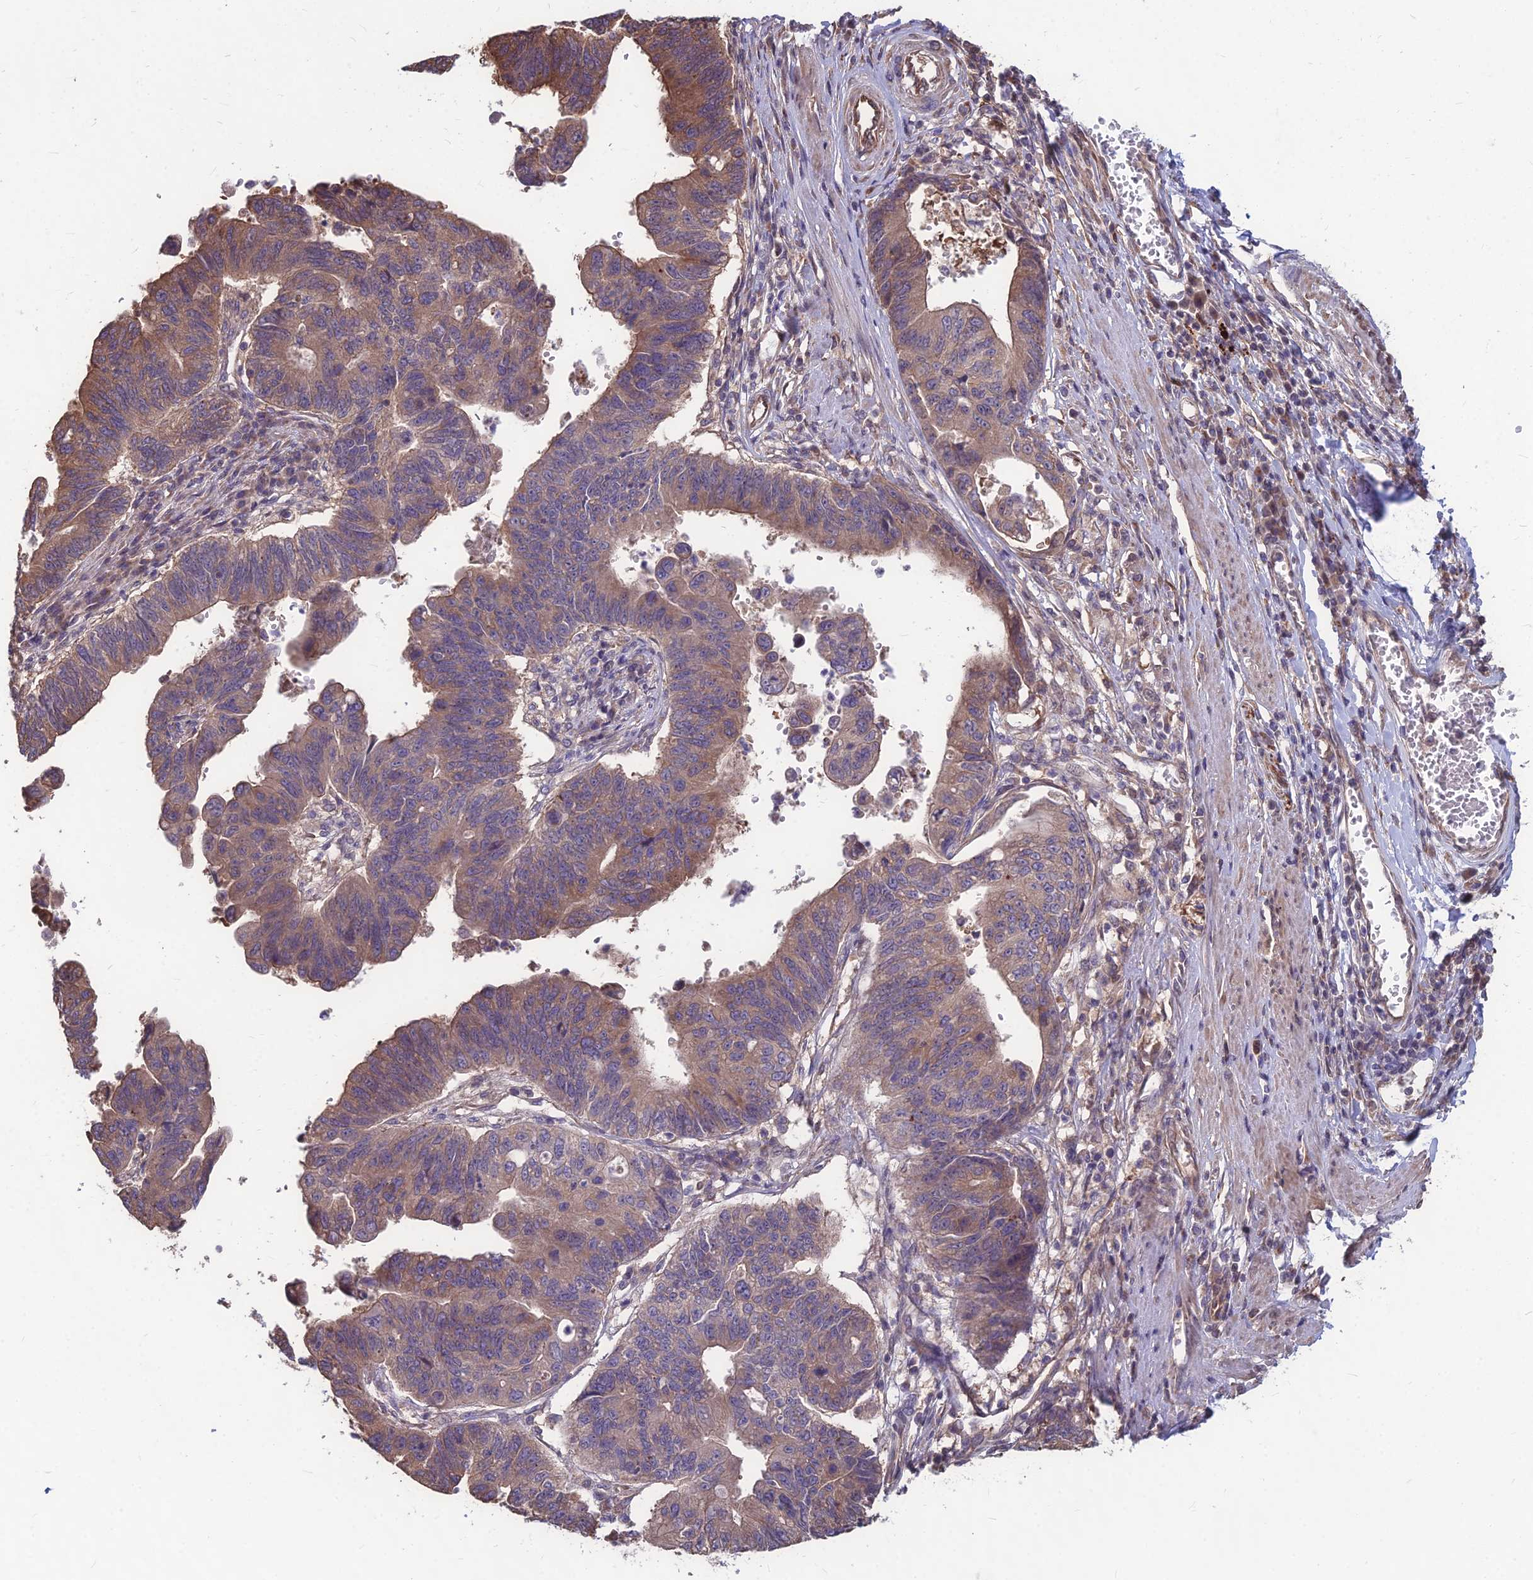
{"staining": {"intensity": "moderate", "quantity": "25%-75%", "location": "cytoplasmic/membranous"}, "tissue": "stomach cancer", "cell_type": "Tumor cells", "image_type": "cancer", "snomed": [{"axis": "morphology", "description": "Adenocarcinoma, NOS"}, {"axis": "topography", "description": "Stomach"}], "caption": "A micrograph of stomach cancer stained for a protein demonstrates moderate cytoplasmic/membranous brown staining in tumor cells.", "gene": "LSM6", "patient": {"sex": "male", "age": 59}}